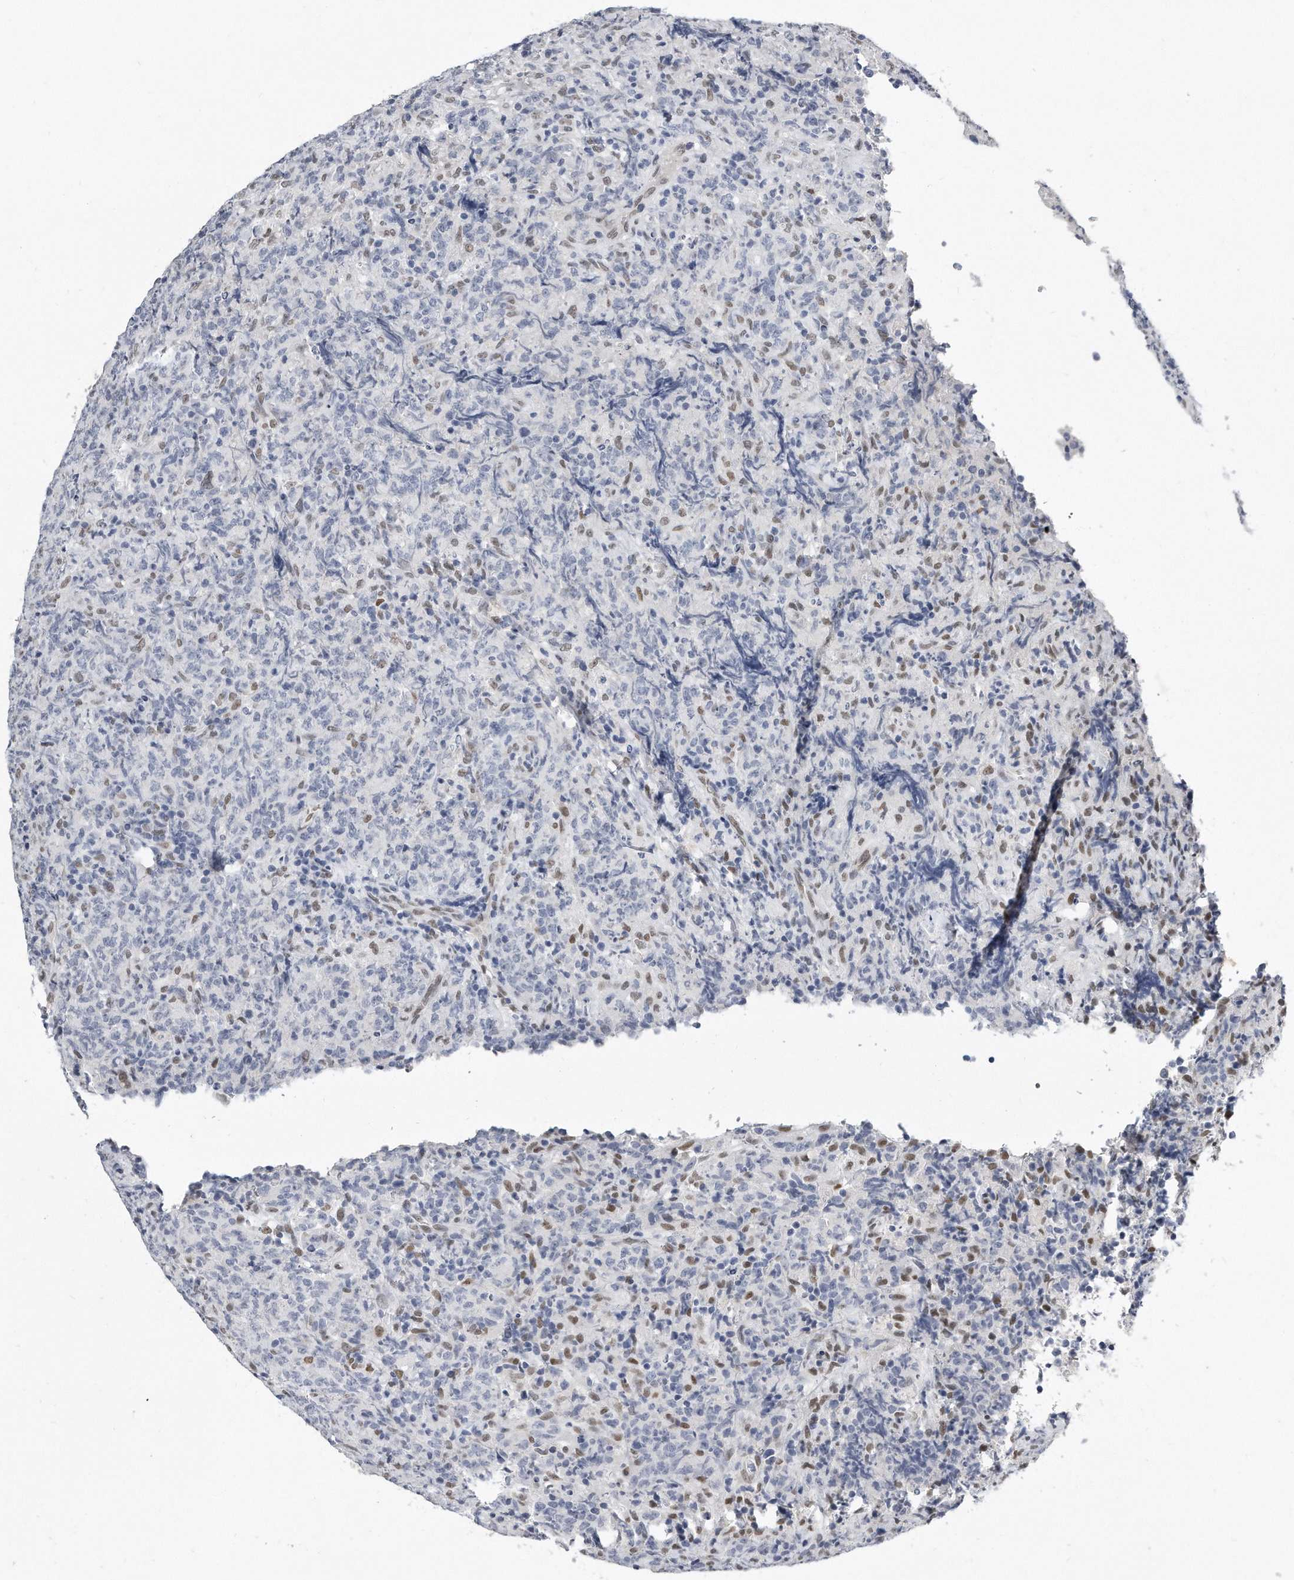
{"staining": {"intensity": "negative", "quantity": "none", "location": "none"}, "tissue": "lymphoma", "cell_type": "Tumor cells", "image_type": "cancer", "snomed": [{"axis": "morphology", "description": "Malignant lymphoma, non-Hodgkin's type, High grade"}, {"axis": "topography", "description": "Tonsil"}], "caption": "DAB (3,3'-diaminobenzidine) immunohistochemical staining of lymphoma displays no significant staining in tumor cells.", "gene": "CTBP2", "patient": {"sex": "female", "age": 36}}